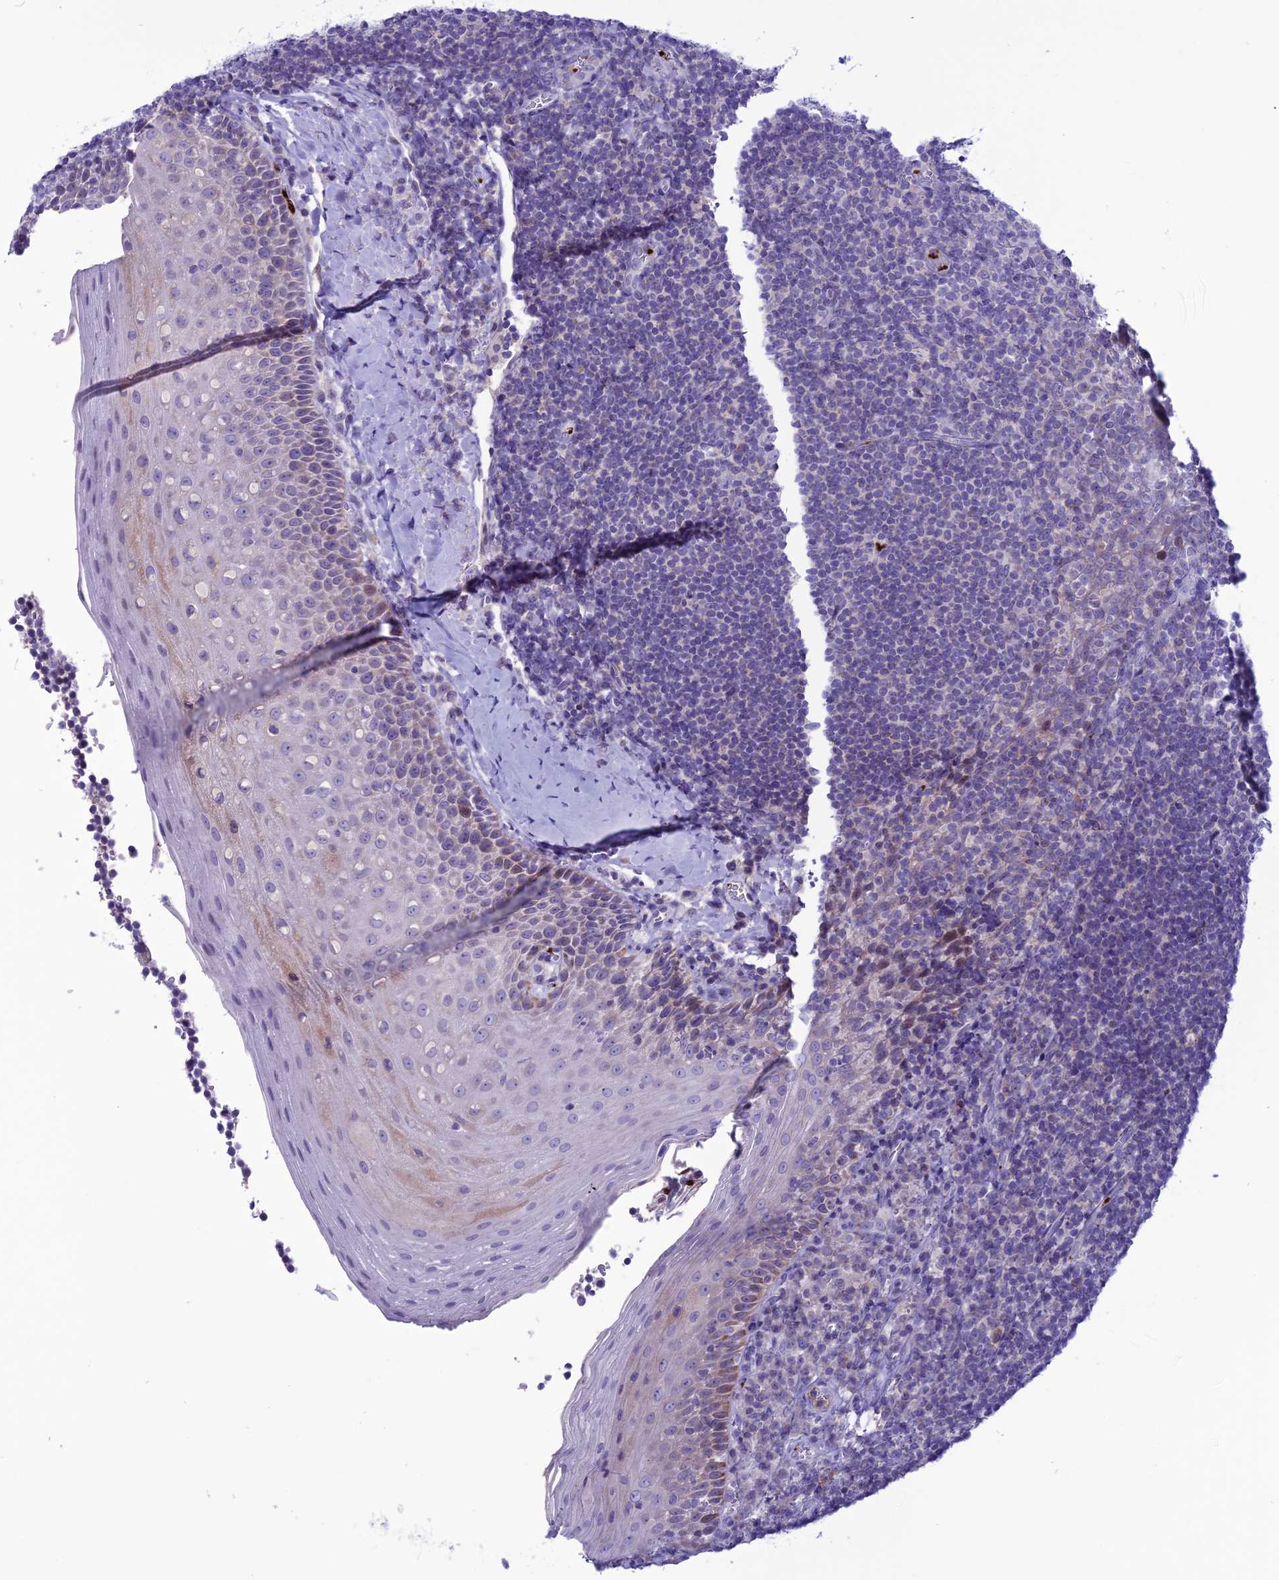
{"staining": {"intensity": "negative", "quantity": "none", "location": "none"}, "tissue": "tonsil", "cell_type": "Germinal center cells", "image_type": "normal", "snomed": [{"axis": "morphology", "description": "Normal tissue, NOS"}, {"axis": "topography", "description": "Tonsil"}], "caption": "Immunohistochemistry (IHC) photomicrograph of unremarkable tonsil: human tonsil stained with DAB (3,3'-diaminobenzidine) reveals no significant protein positivity in germinal center cells.", "gene": "C21orf140", "patient": {"sex": "male", "age": 27}}